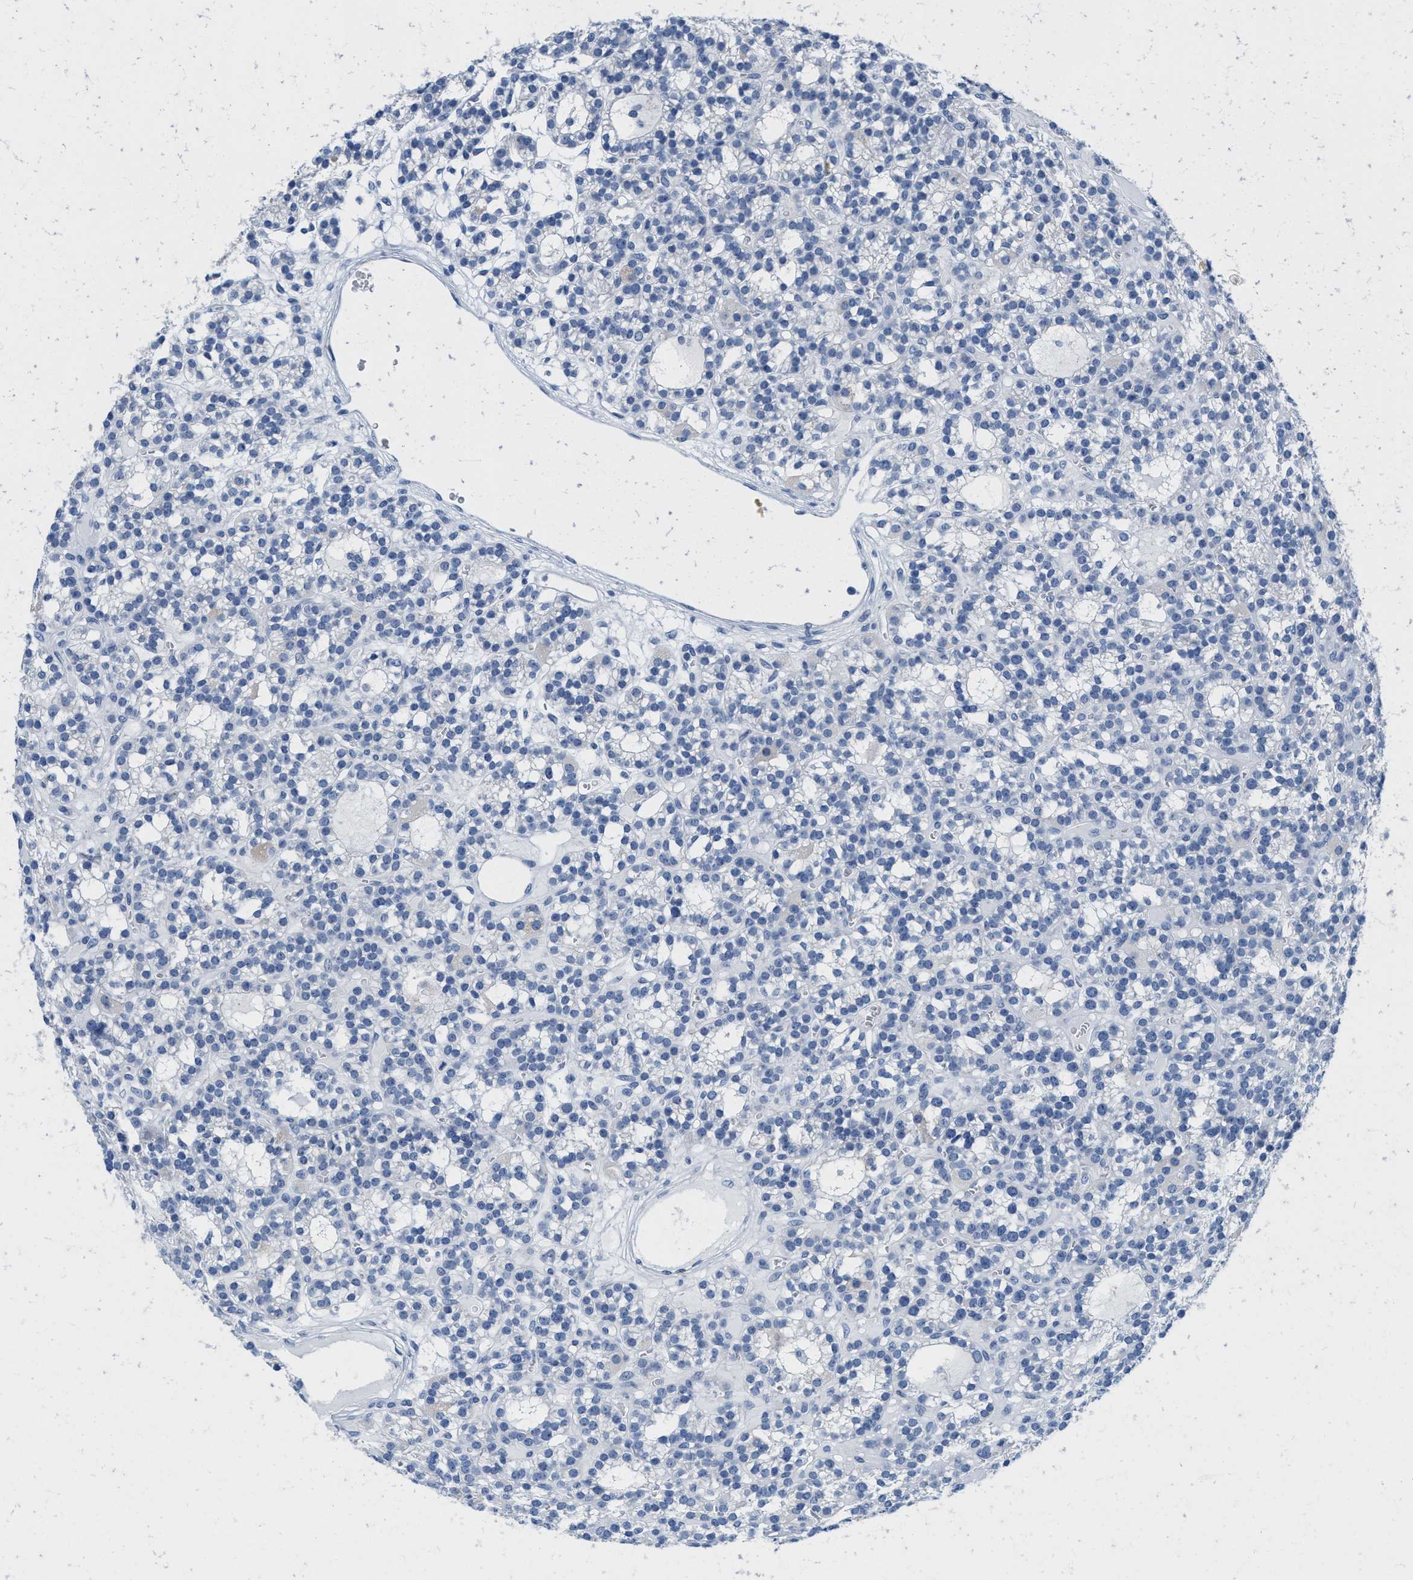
{"staining": {"intensity": "negative", "quantity": "none", "location": "none"}, "tissue": "parathyroid gland", "cell_type": "Glandular cells", "image_type": "normal", "snomed": [{"axis": "morphology", "description": "Normal tissue, NOS"}, {"axis": "morphology", "description": "Adenoma, NOS"}, {"axis": "topography", "description": "Parathyroid gland"}], "caption": "IHC photomicrograph of normal parathyroid gland: parathyroid gland stained with DAB (3,3'-diaminobenzidine) demonstrates no significant protein expression in glandular cells.", "gene": "ABCB11", "patient": {"sex": "female", "age": 58}}